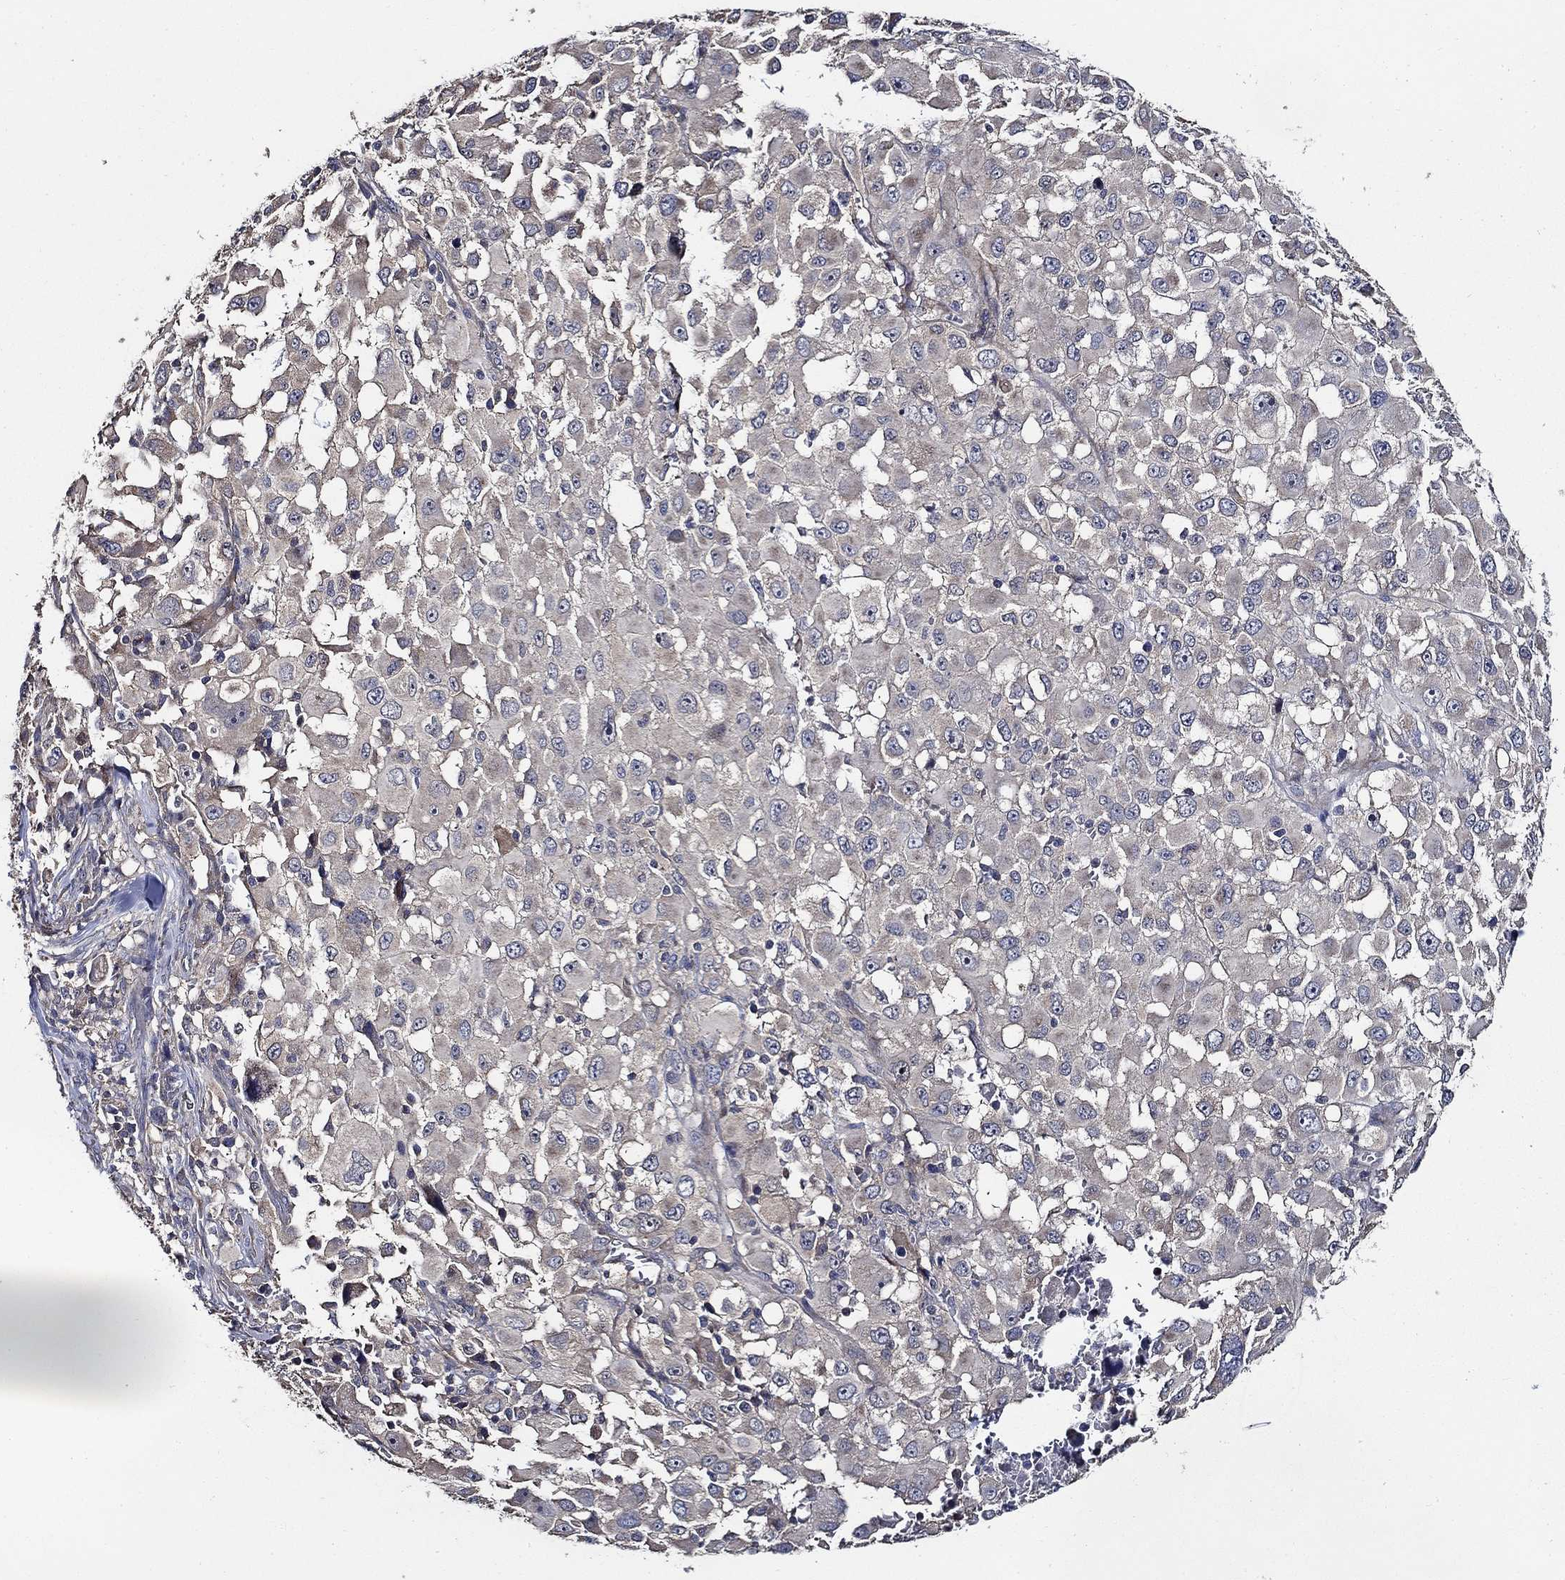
{"staining": {"intensity": "negative", "quantity": "none", "location": "none"}, "tissue": "melanoma", "cell_type": "Tumor cells", "image_type": "cancer", "snomed": [{"axis": "morphology", "description": "Malignant melanoma, Metastatic site"}, {"axis": "topography", "description": "Lymph node"}], "caption": "Histopathology image shows no significant protein expression in tumor cells of melanoma.", "gene": "WDR53", "patient": {"sex": "male", "age": 50}}